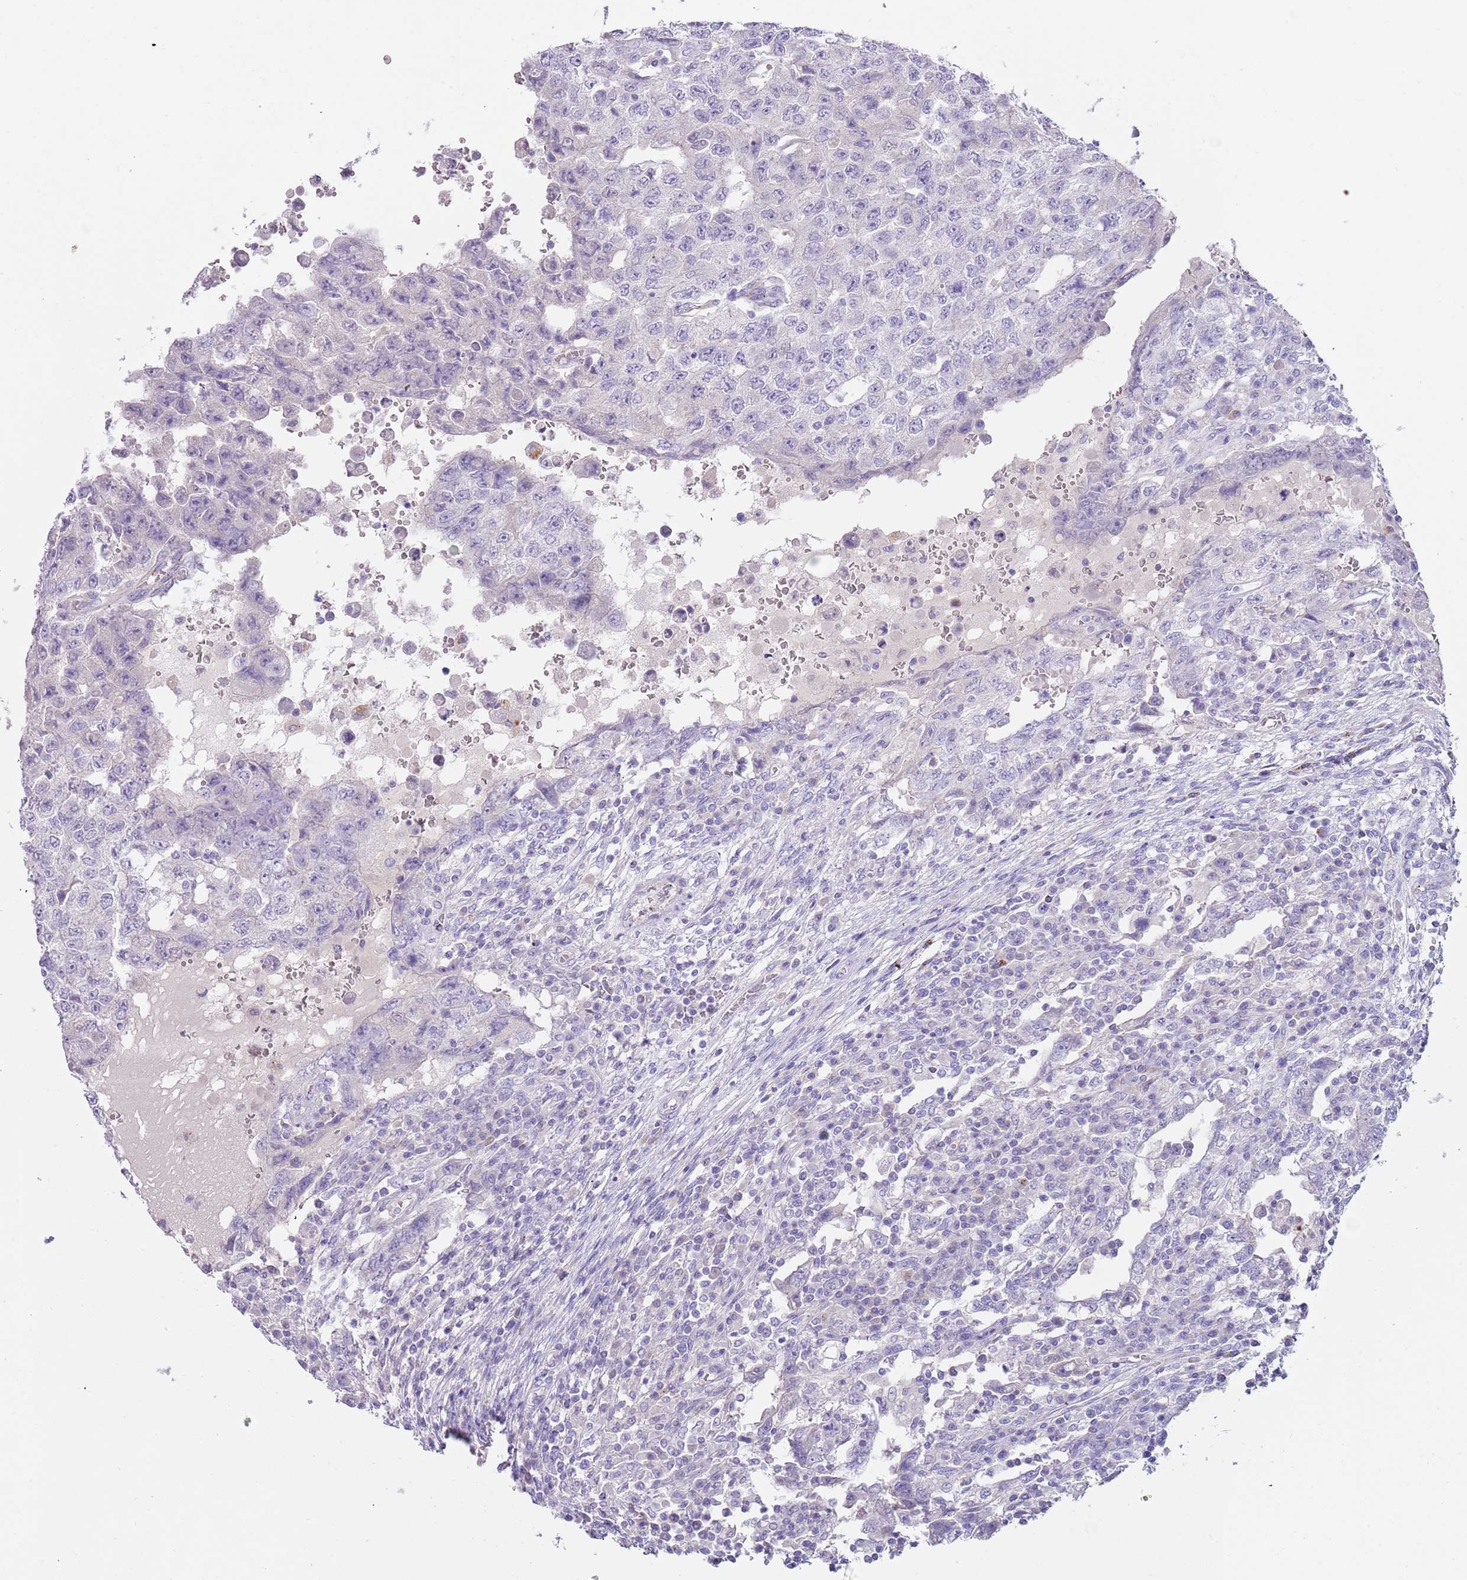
{"staining": {"intensity": "negative", "quantity": "none", "location": "none"}, "tissue": "testis cancer", "cell_type": "Tumor cells", "image_type": "cancer", "snomed": [{"axis": "morphology", "description": "Carcinoma, Embryonal, NOS"}, {"axis": "topography", "description": "Testis"}], "caption": "This micrograph is of testis embryonal carcinoma stained with immunohistochemistry to label a protein in brown with the nuclei are counter-stained blue. There is no expression in tumor cells.", "gene": "LRRN3", "patient": {"sex": "male", "age": 26}}